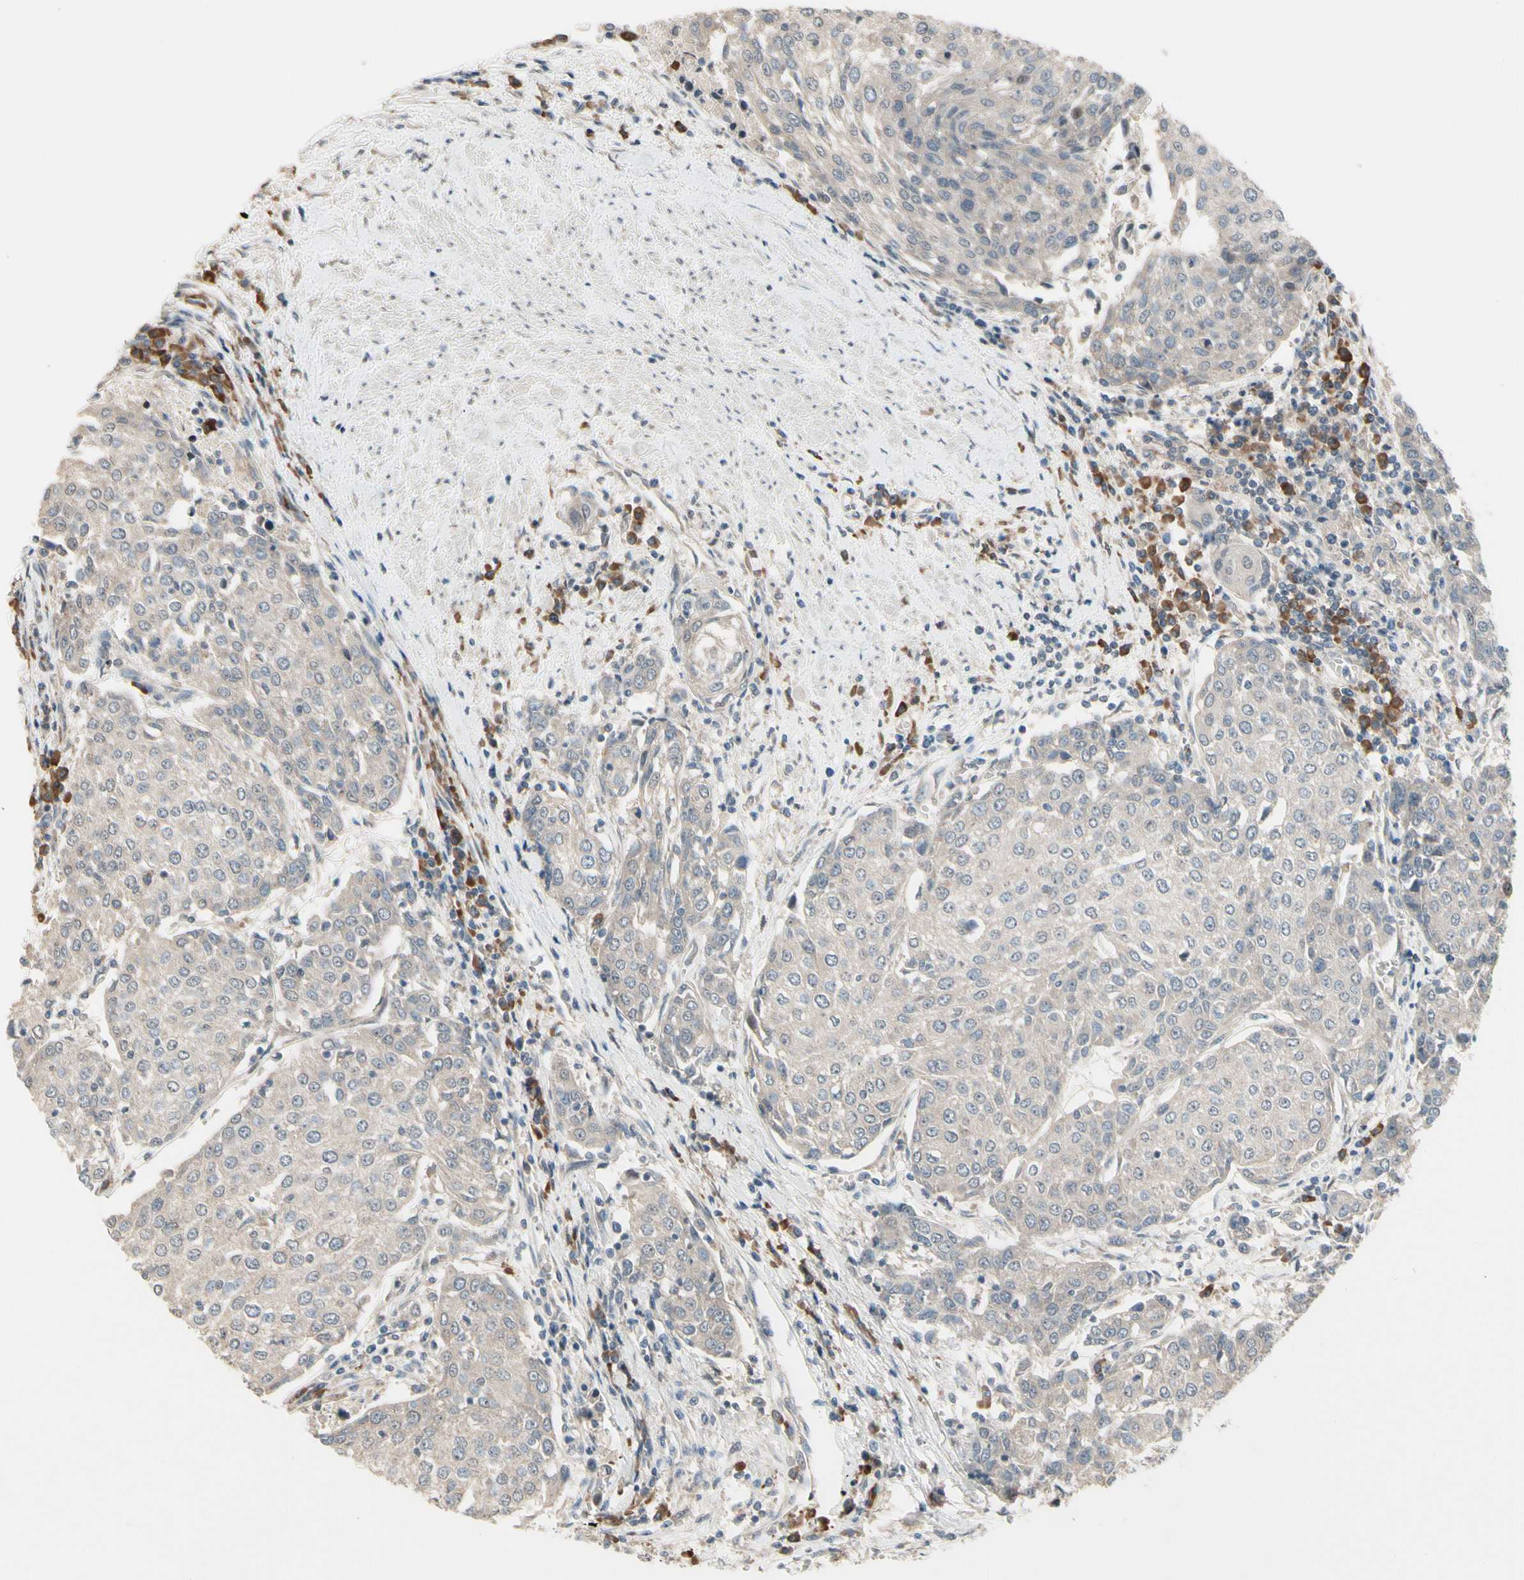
{"staining": {"intensity": "negative", "quantity": "none", "location": "none"}, "tissue": "urothelial cancer", "cell_type": "Tumor cells", "image_type": "cancer", "snomed": [{"axis": "morphology", "description": "Urothelial carcinoma, High grade"}, {"axis": "topography", "description": "Urinary bladder"}], "caption": "Urothelial carcinoma (high-grade) stained for a protein using immunohistochemistry displays no expression tumor cells.", "gene": "SNX29", "patient": {"sex": "female", "age": 85}}